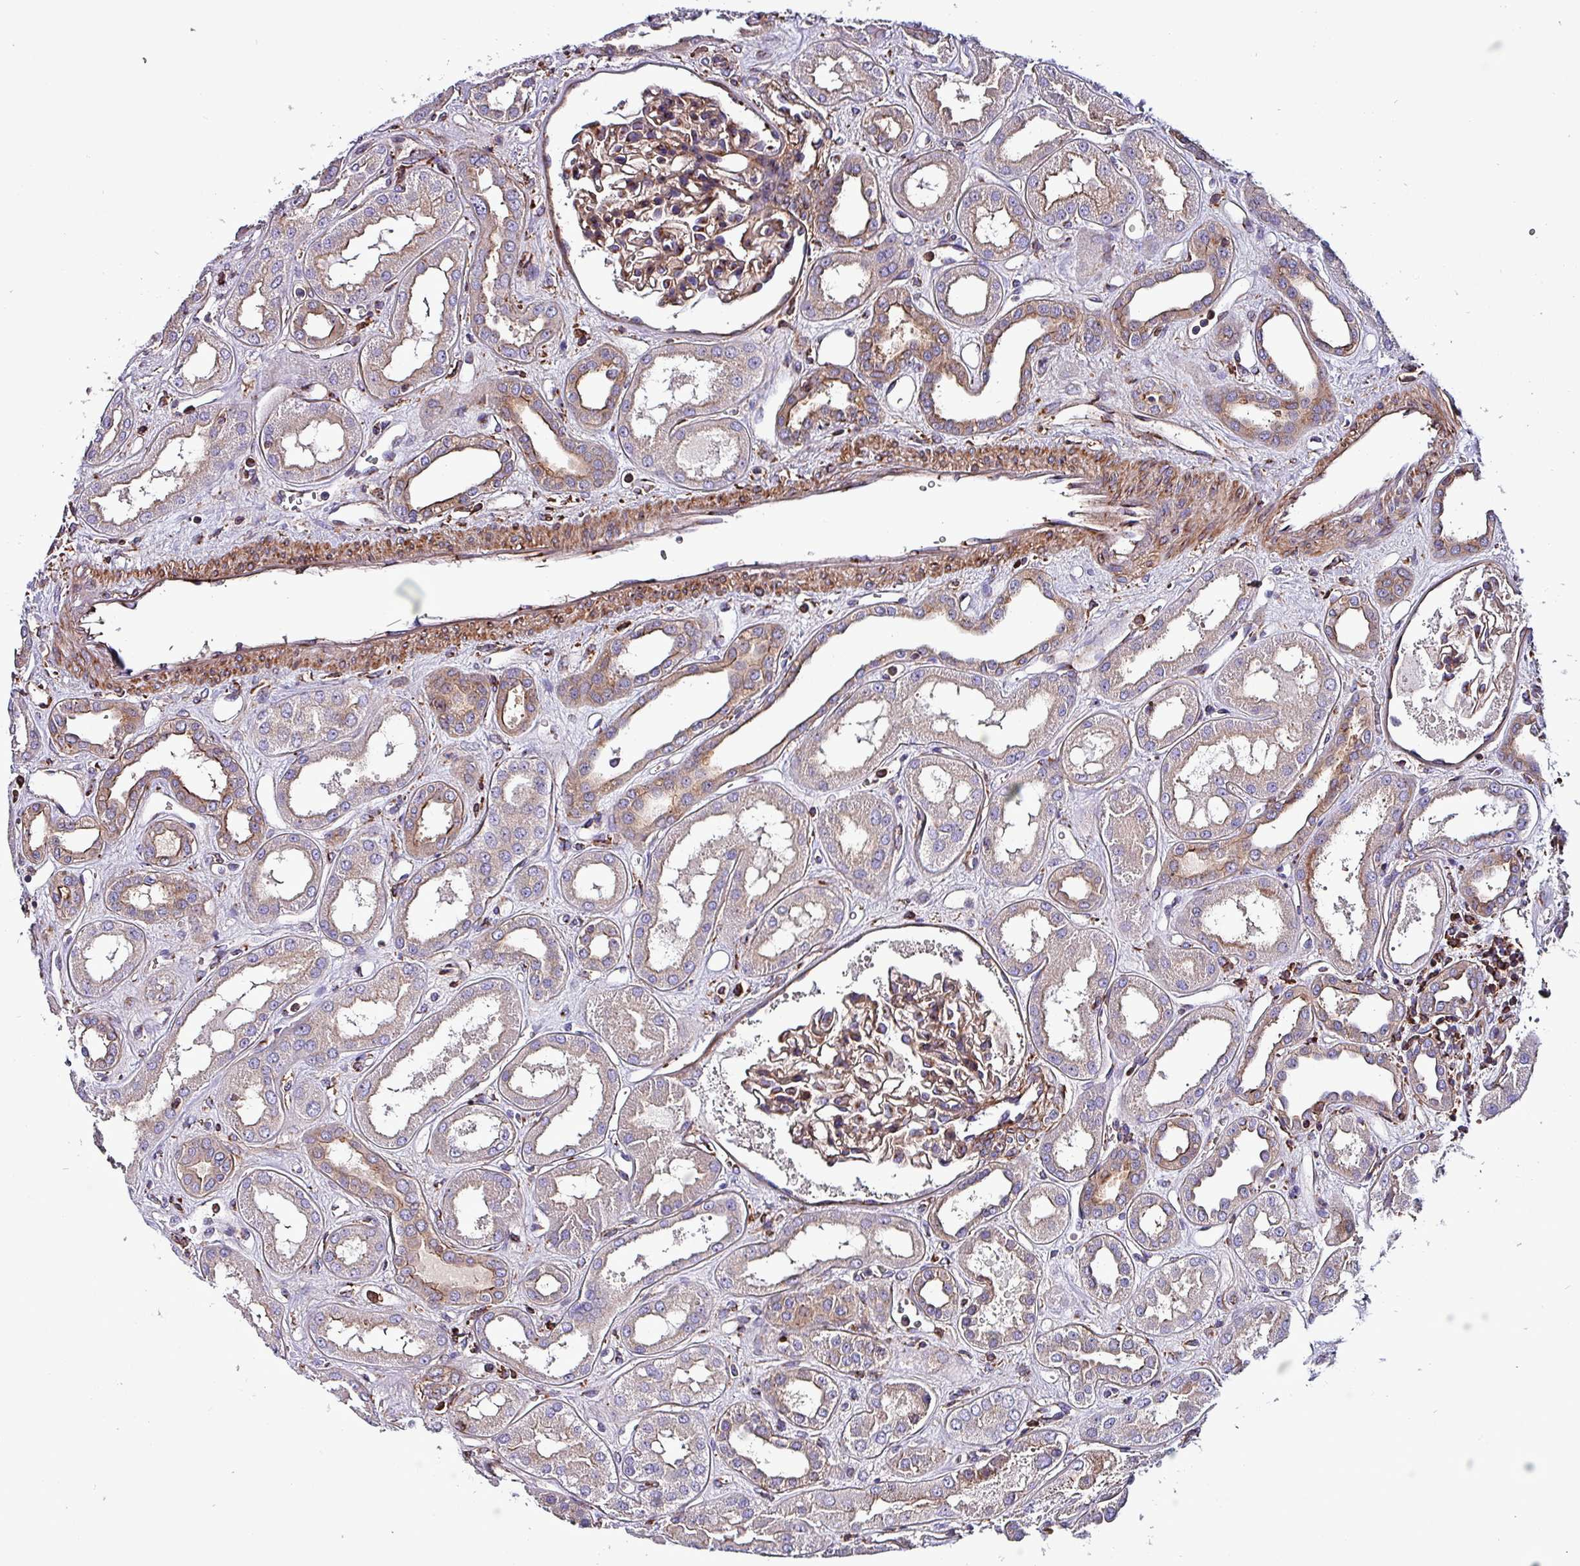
{"staining": {"intensity": "moderate", "quantity": ">75%", "location": "cytoplasmic/membranous"}, "tissue": "kidney", "cell_type": "Cells in glomeruli", "image_type": "normal", "snomed": [{"axis": "morphology", "description": "Normal tissue, NOS"}, {"axis": "topography", "description": "Kidney"}], "caption": "Moderate cytoplasmic/membranous expression is present in about >75% of cells in glomeruli in unremarkable kidney. Using DAB (3,3'-diaminobenzidine) (brown) and hematoxylin (blue) stains, captured at high magnification using brightfield microscopy.", "gene": "VAMP4", "patient": {"sex": "male", "age": 59}}